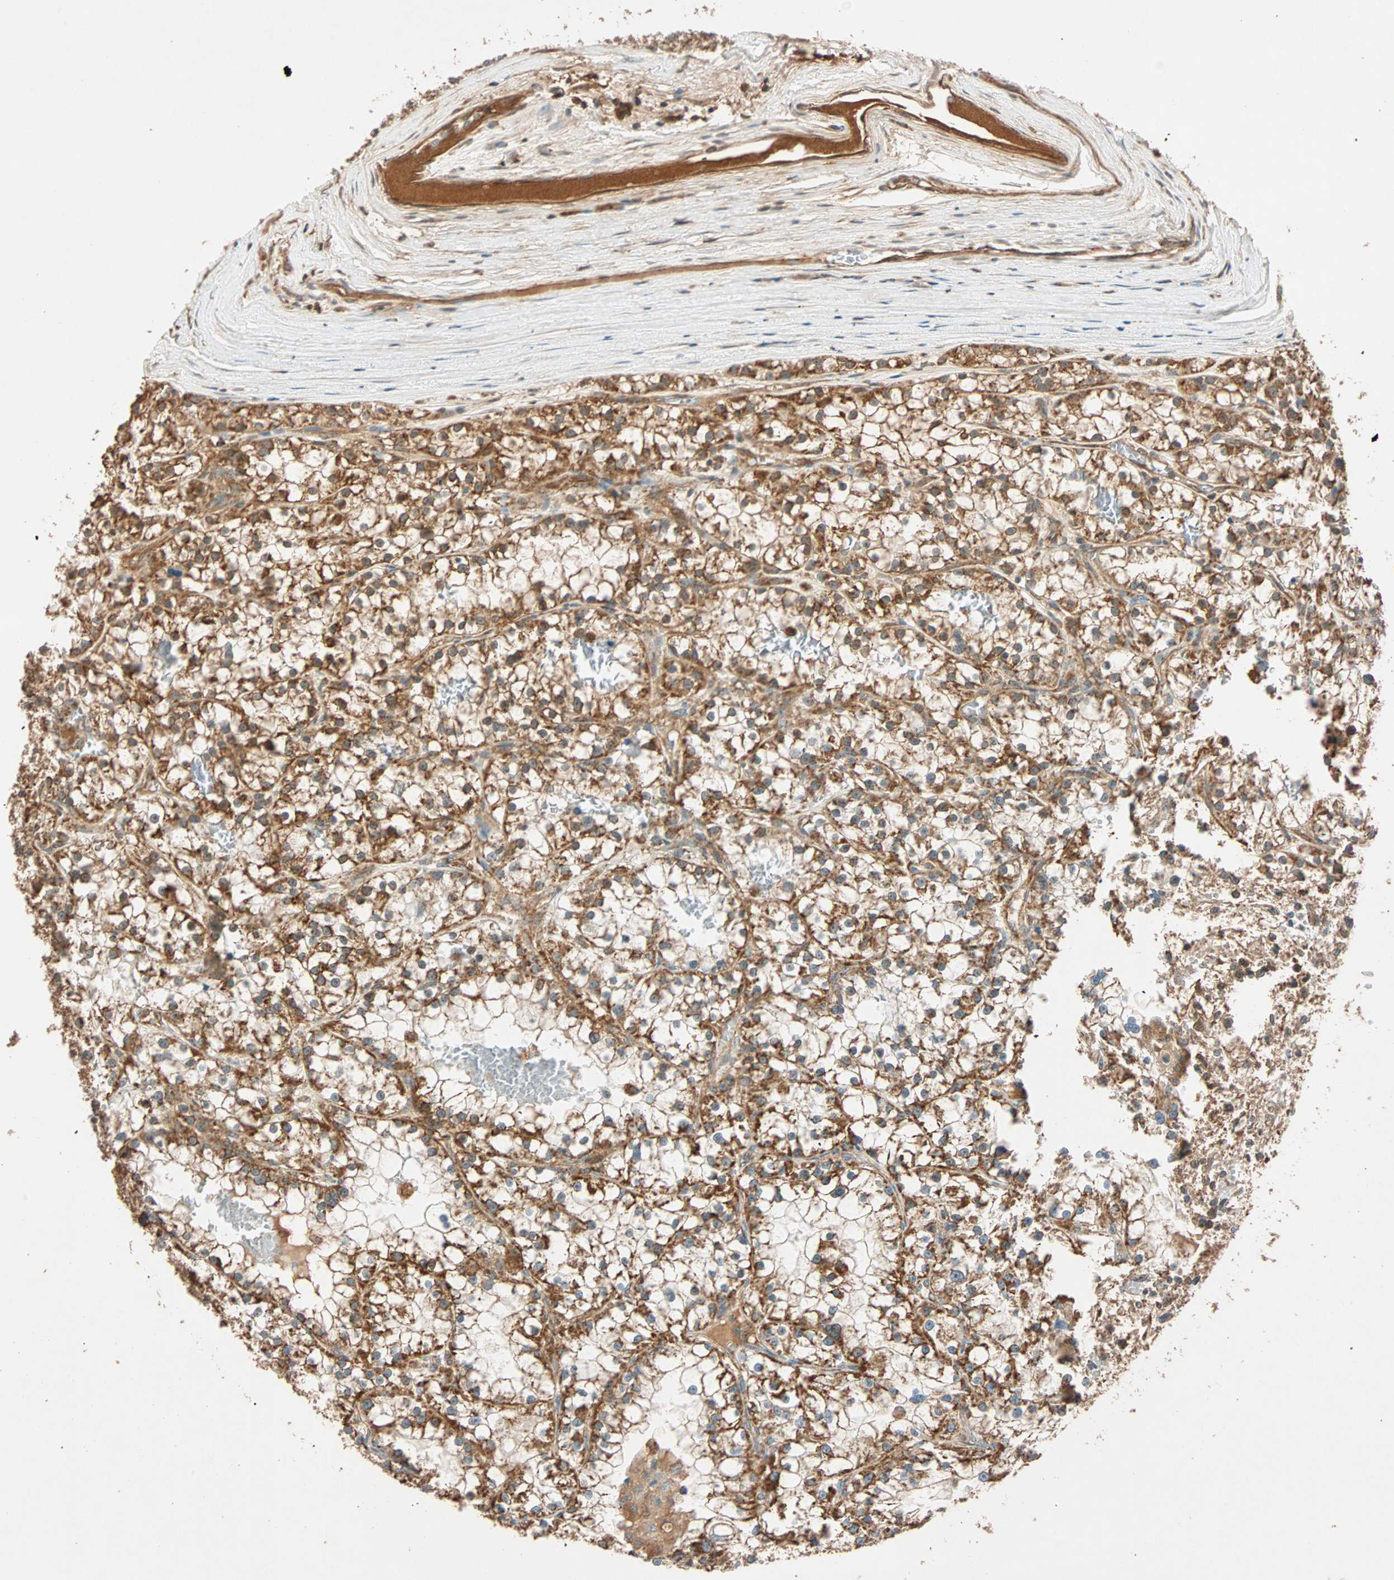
{"staining": {"intensity": "strong", "quantity": ">75%", "location": "cytoplasmic/membranous"}, "tissue": "renal cancer", "cell_type": "Tumor cells", "image_type": "cancer", "snomed": [{"axis": "morphology", "description": "Adenocarcinoma, NOS"}, {"axis": "topography", "description": "Kidney"}], "caption": "Immunohistochemical staining of human adenocarcinoma (renal) demonstrates high levels of strong cytoplasmic/membranous positivity in approximately >75% of tumor cells.", "gene": "MAPK1", "patient": {"sex": "female", "age": 52}}